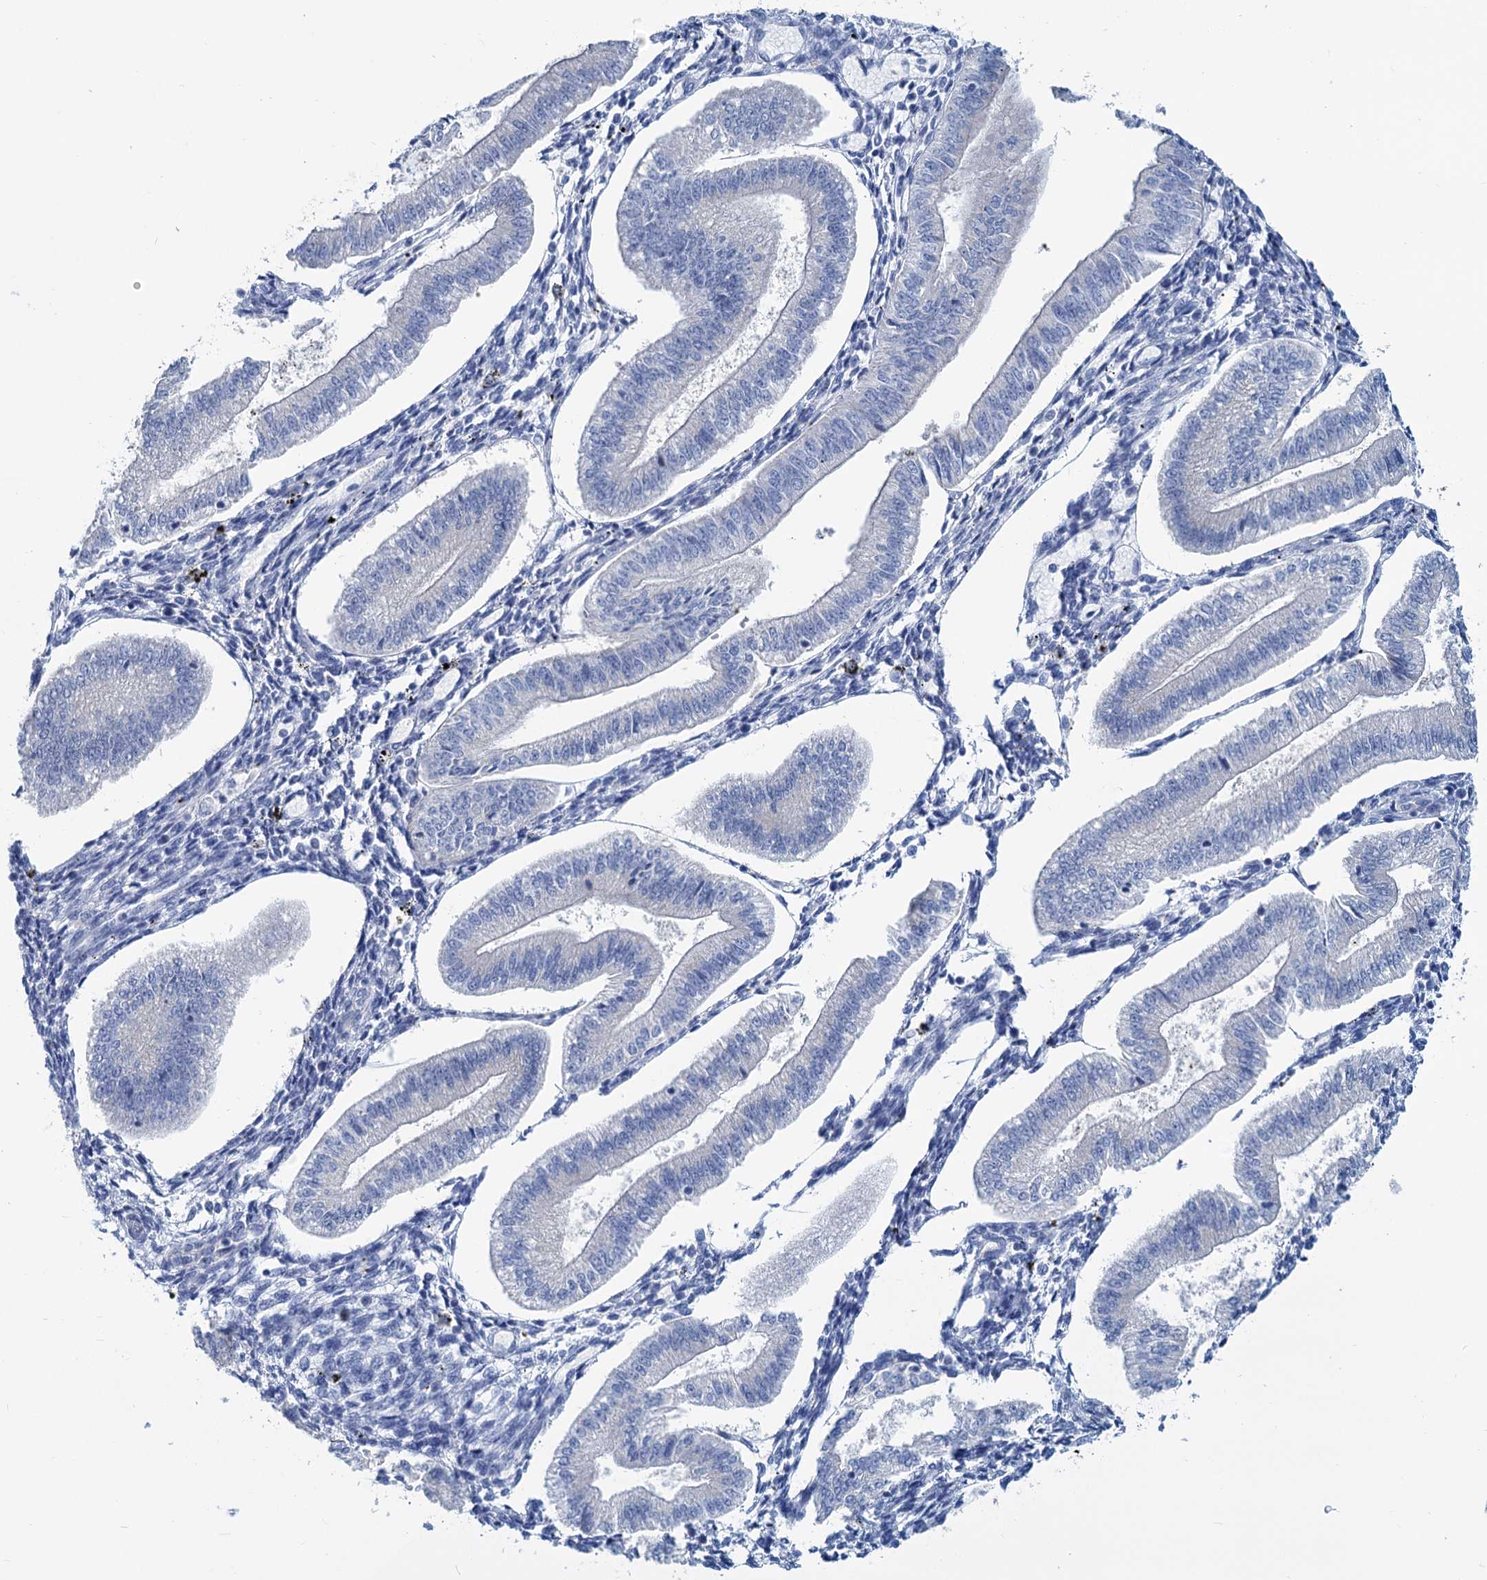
{"staining": {"intensity": "negative", "quantity": "none", "location": "none"}, "tissue": "endometrium", "cell_type": "Cells in endometrial stroma", "image_type": "normal", "snomed": [{"axis": "morphology", "description": "Normal tissue, NOS"}, {"axis": "topography", "description": "Endometrium"}], "caption": "Immunohistochemistry of normal human endometrium demonstrates no staining in cells in endometrial stroma.", "gene": "SLC1A3", "patient": {"sex": "female", "age": 34}}